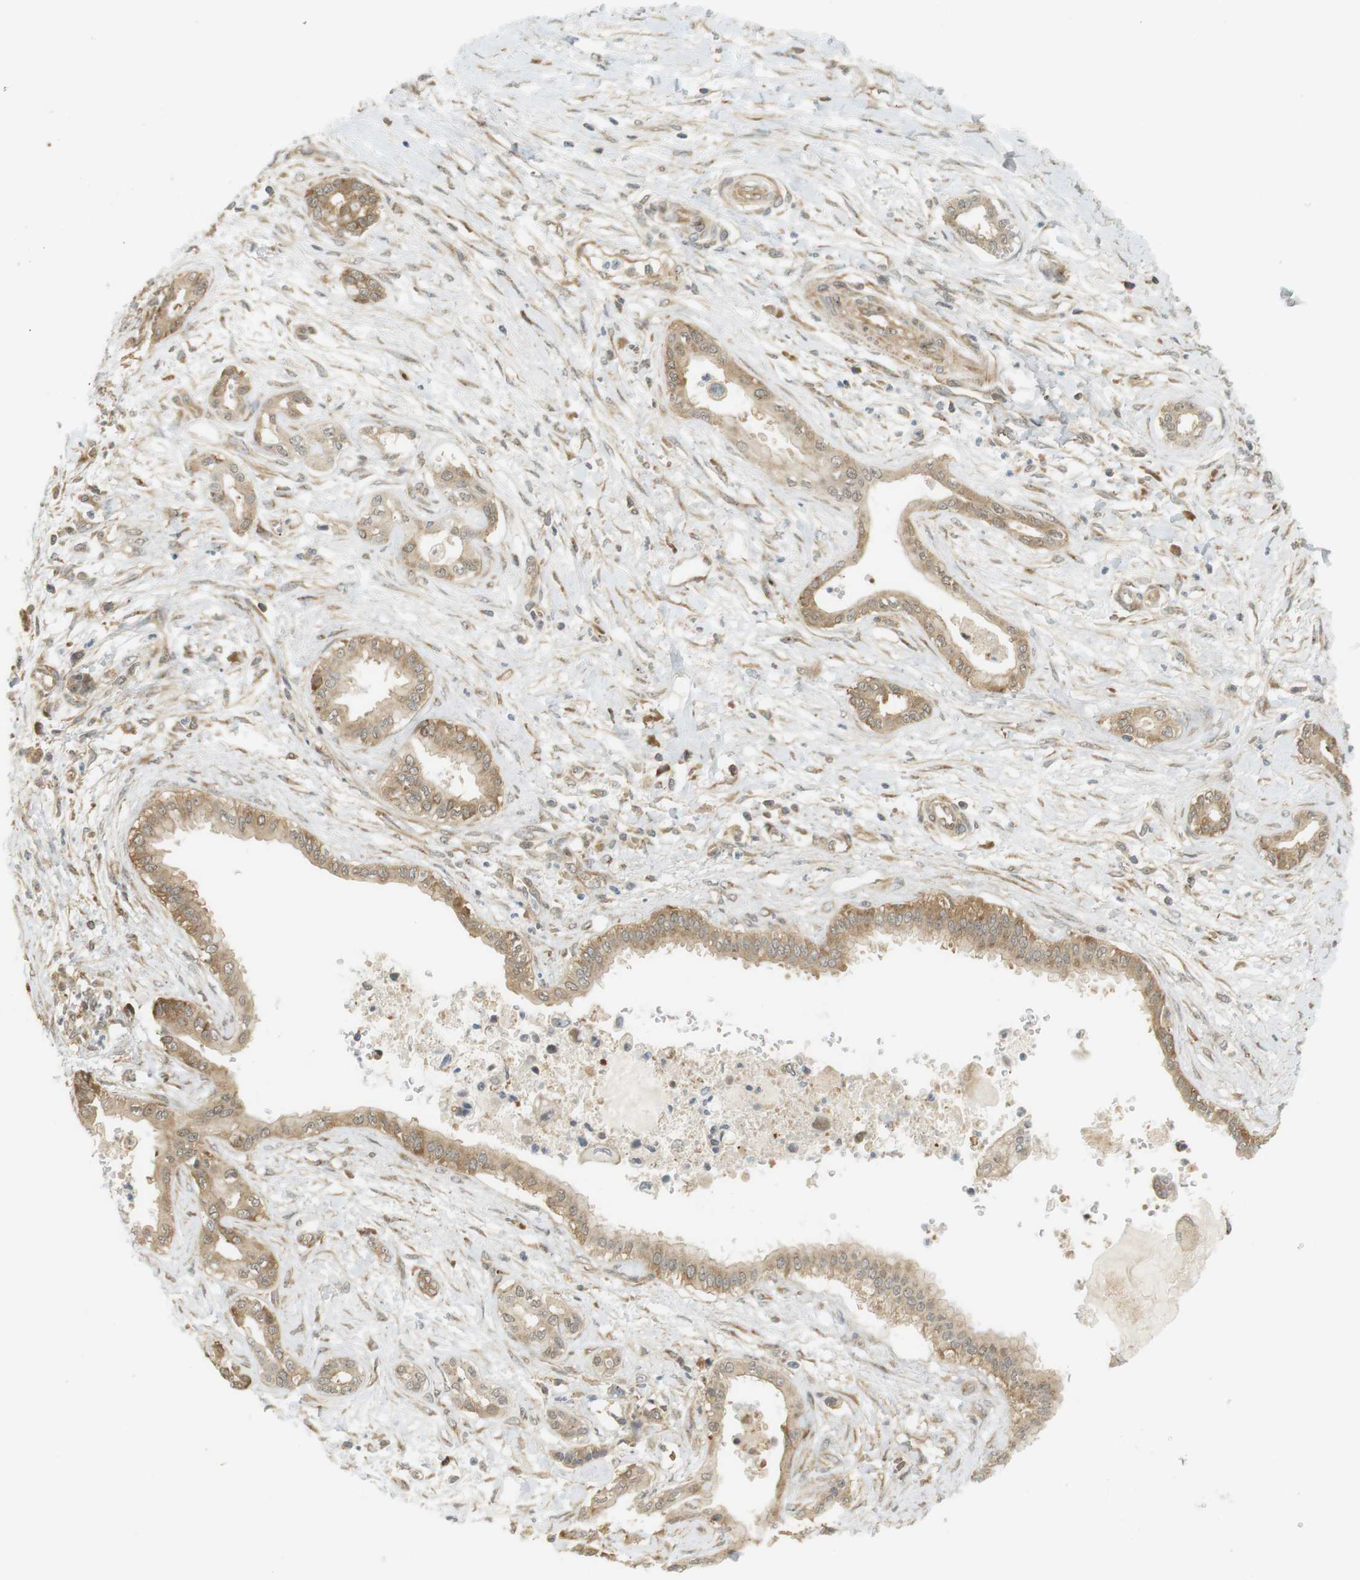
{"staining": {"intensity": "weak", "quantity": ">75%", "location": "cytoplasmic/membranous,nuclear"}, "tissue": "pancreatic cancer", "cell_type": "Tumor cells", "image_type": "cancer", "snomed": [{"axis": "morphology", "description": "Adenocarcinoma, NOS"}, {"axis": "topography", "description": "Pancreas"}], "caption": "Protein staining reveals weak cytoplasmic/membranous and nuclear positivity in approximately >75% of tumor cells in pancreatic adenocarcinoma.", "gene": "PA2G4", "patient": {"sex": "male", "age": 56}}